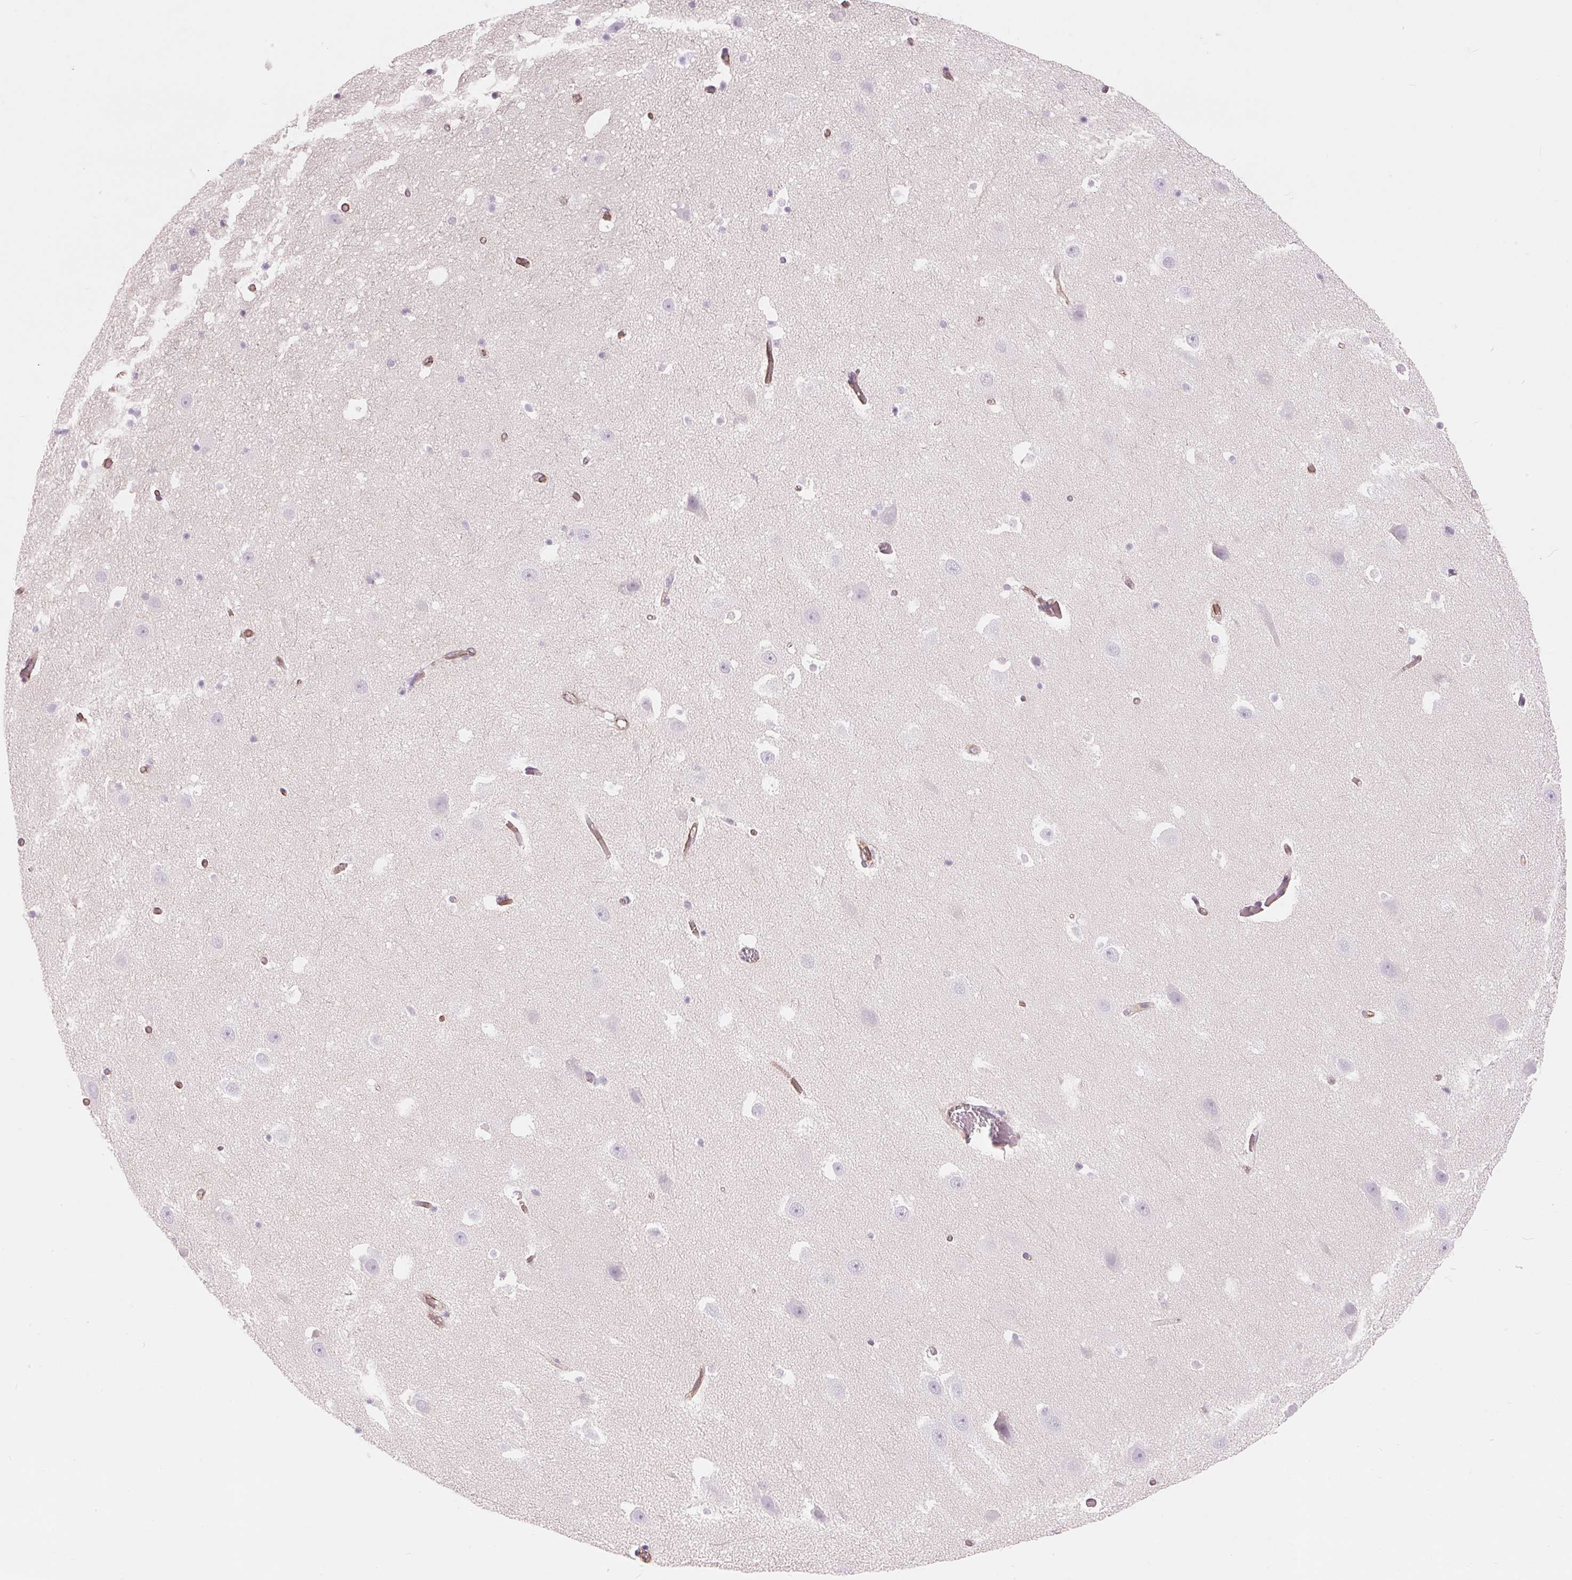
{"staining": {"intensity": "negative", "quantity": "none", "location": "none"}, "tissue": "hippocampus", "cell_type": "Glial cells", "image_type": "normal", "snomed": [{"axis": "morphology", "description": "Normal tissue, NOS"}, {"axis": "topography", "description": "Hippocampus"}], "caption": "DAB immunohistochemical staining of unremarkable human hippocampus demonstrates no significant positivity in glial cells. (DAB (3,3'-diaminobenzidine) immunohistochemistry with hematoxylin counter stain).", "gene": "DIXDC1", "patient": {"sex": "male", "age": 26}}